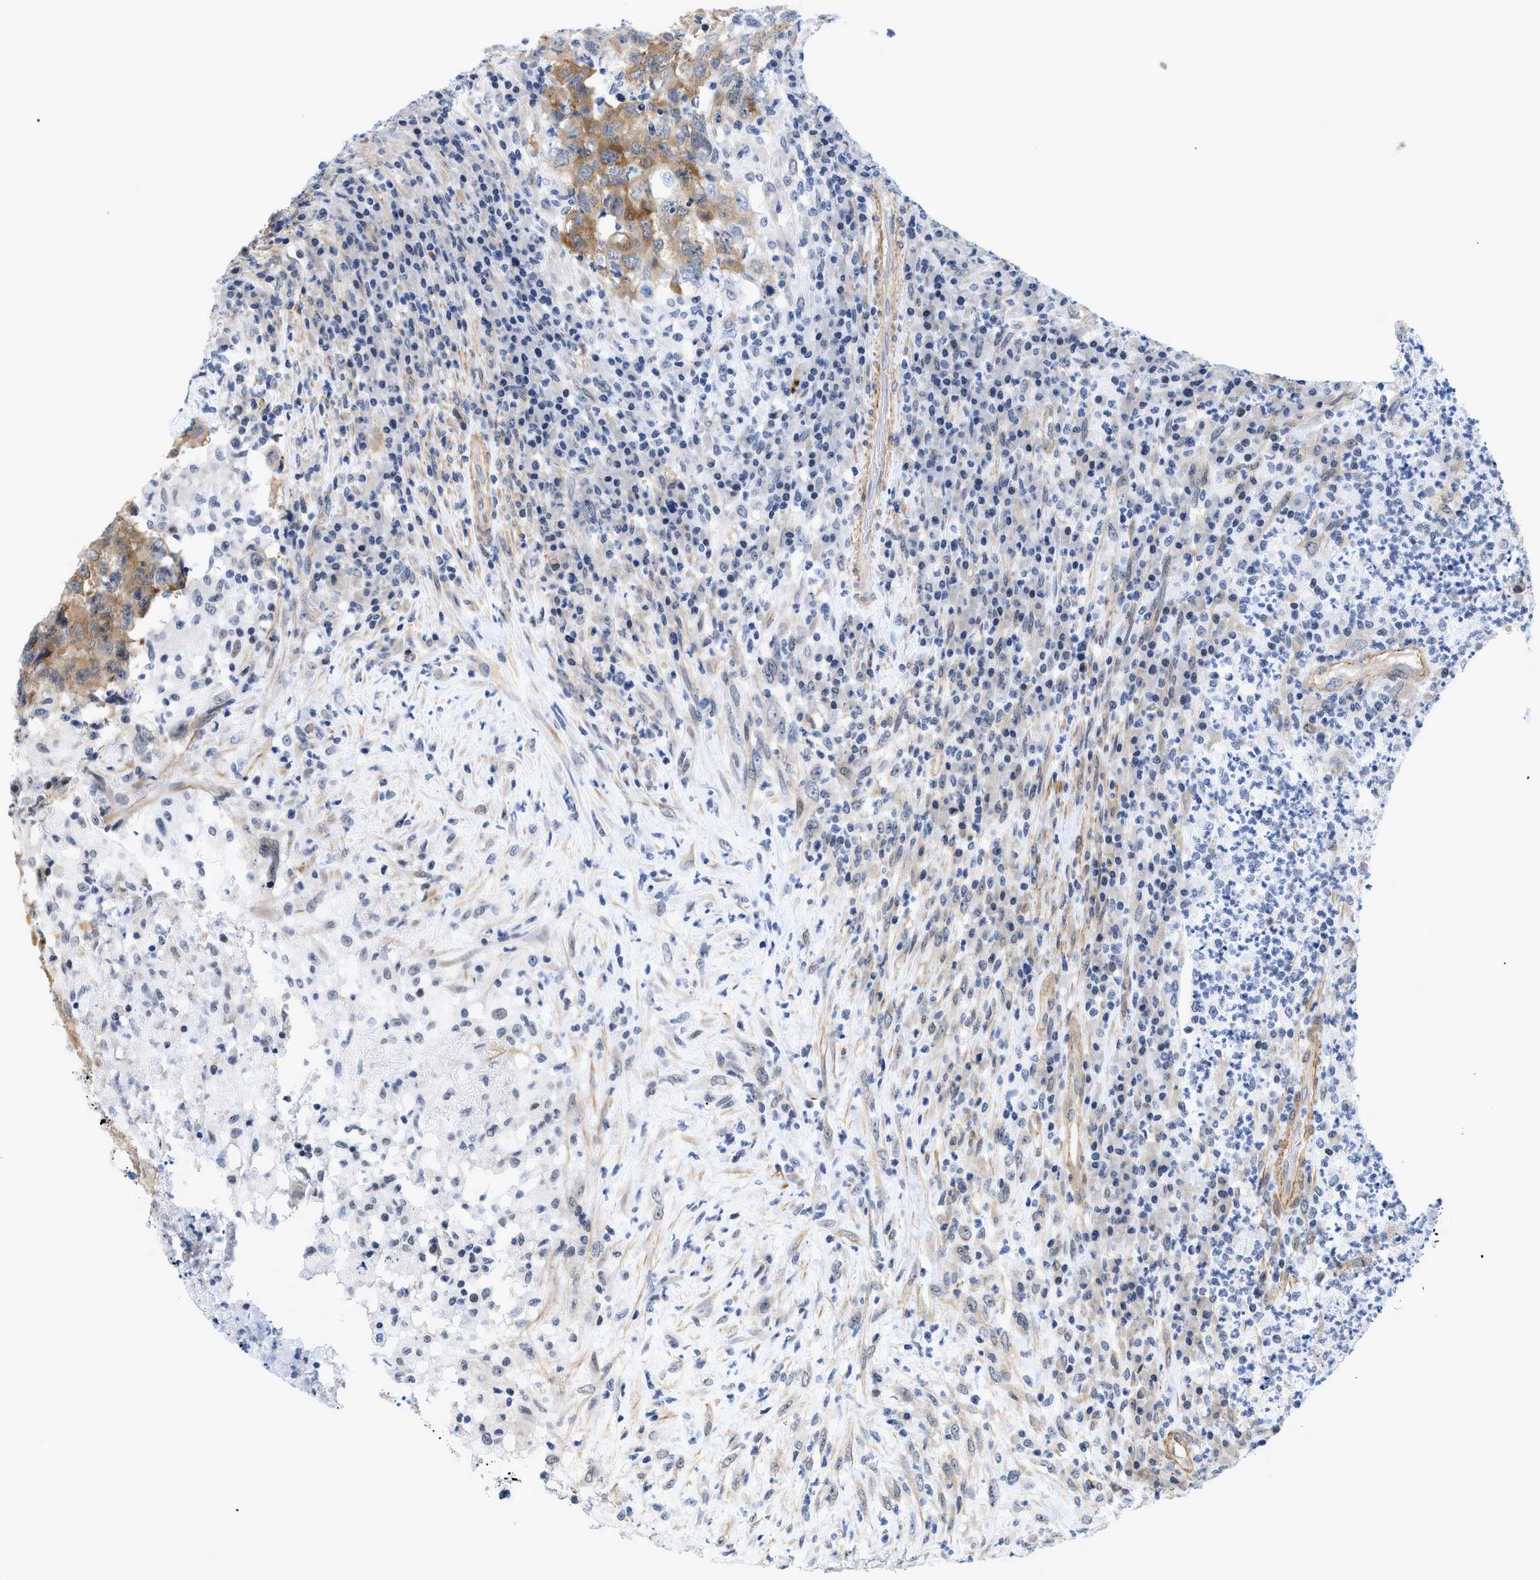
{"staining": {"intensity": "moderate", "quantity": "25%-75%", "location": "cytoplasmic/membranous"}, "tissue": "testis cancer", "cell_type": "Tumor cells", "image_type": "cancer", "snomed": [{"axis": "morphology", "description": "Necrosis, NOS"}, {"axis": "morphology", "description": "Carcinoma, Embryonal, NOS"}, {"axis": "topography", "description": "Testis"}], "caption": "Immunohistochemical staining of human testis cancer reveals moderate cytoplasmic/membranous protein positivity in about 25%-75% of tumor cells. (Stains: DAB in brown, nuclei in blue, Microscopy: brightfield microscopy at high magnification).", "gene": "GPRASP2", "patient": {"sex": "male", "age": 19}}